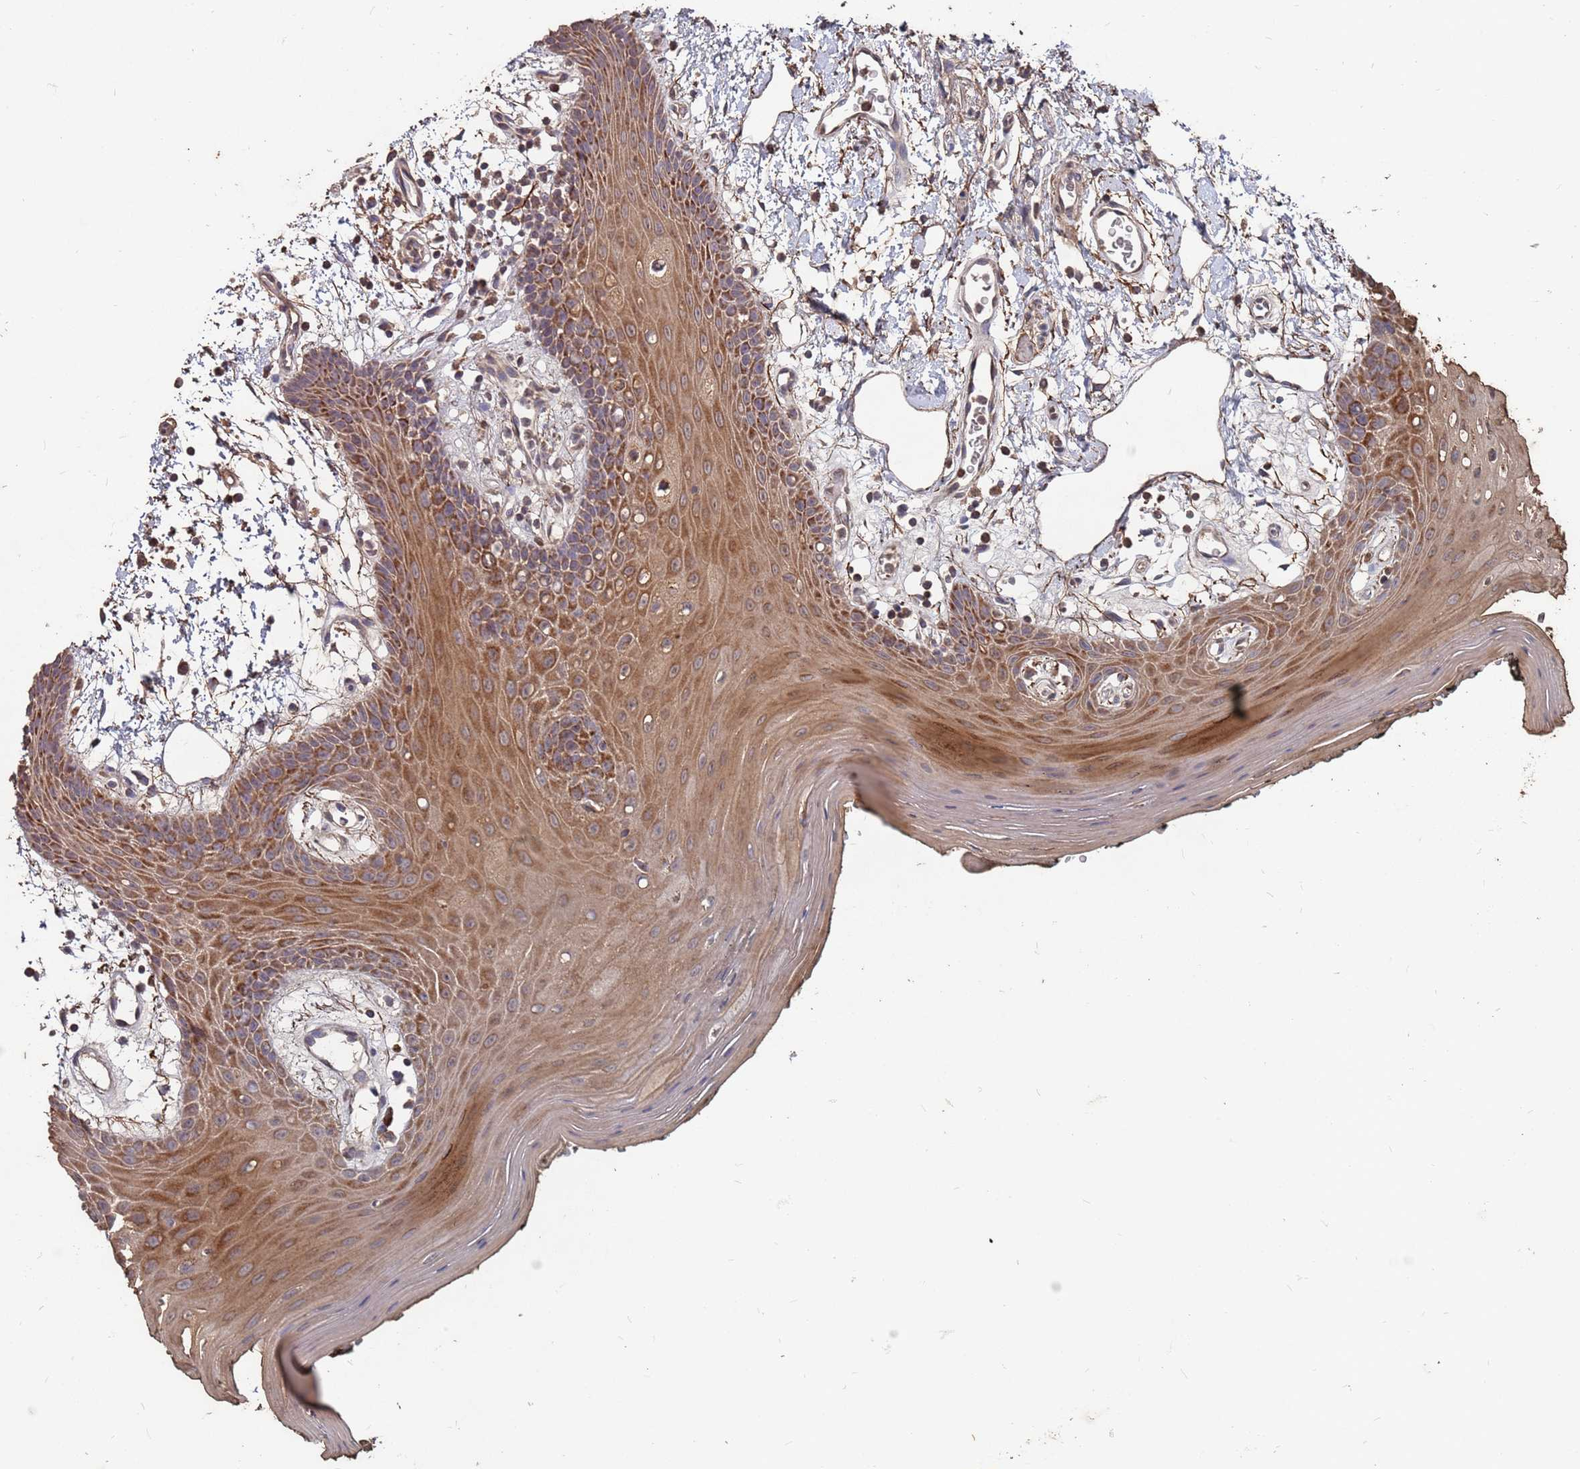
{"staining": {"intensity": "moderate", "quantity": ">75%", "location": "cytoplasmic/membranous"}, "tissue": "oral mucosa", "cell_type": "Squamous epithelial cells", "image_type": "normal", "snomed": [{"axis": "morphology", "description": "Normal tissue, NOS"}, {"axis": "topography", "description": "Oral tissue"}, {"axis": "topography", "description": "Tounge, NOS"}], "caption": "A medium amount of moderate cytoplasmic/membranous expression is present in about >75% of squamous epithelial cells in normal oral mucosa.", "gene": "PRORP", "patient": {"sex": "female", "age": 59}}